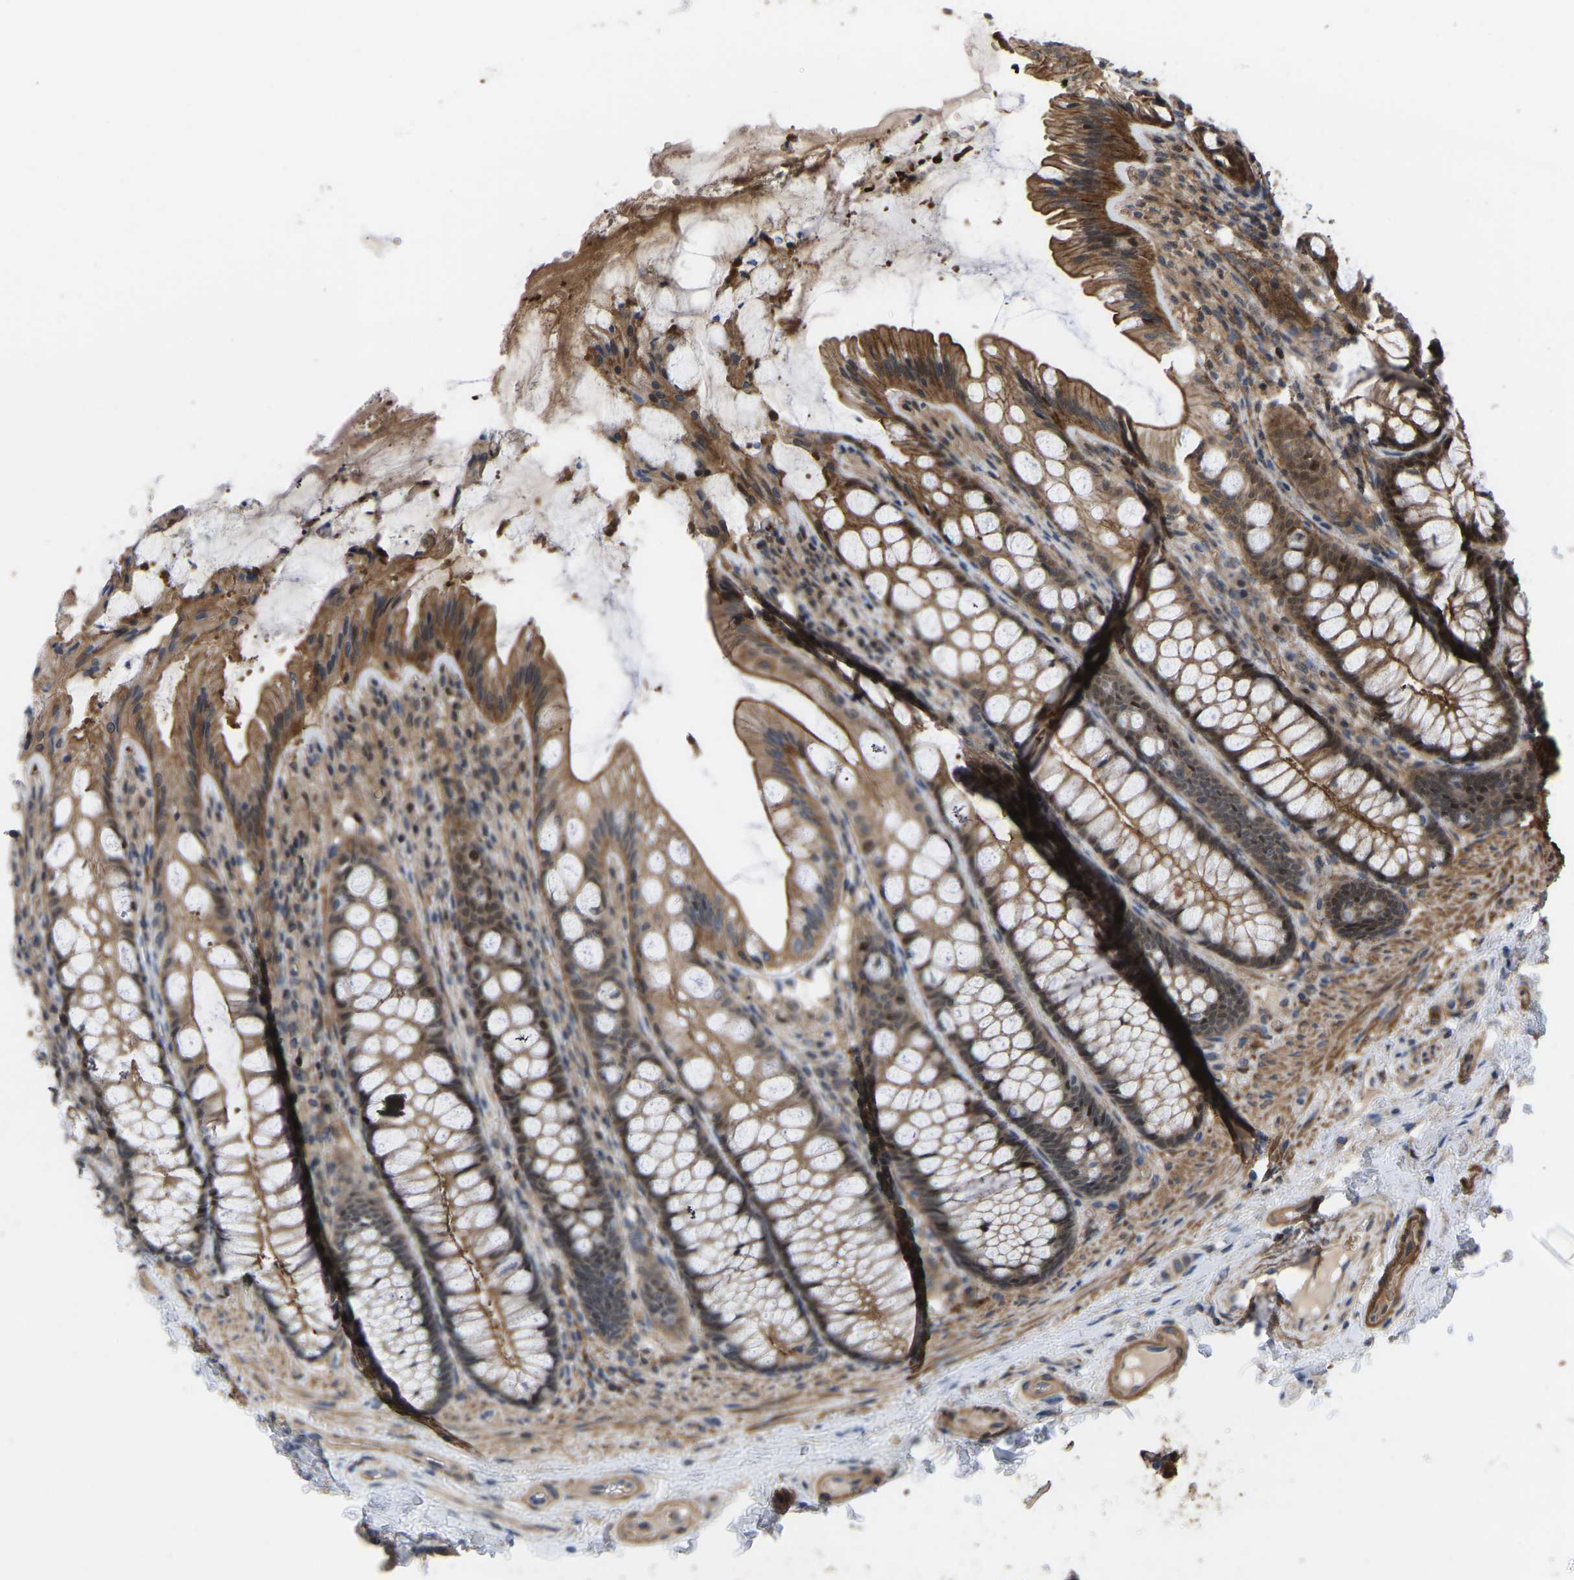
{"staining": {"intensity": "moderate", "quantity": ">75%", "location": "cytoplasmic/membranous"}, "tissue": "colon", "cell_type": "Endothelial cells", "image_type": "normal", "snomed": [{"axis": "morphology", "description": "Normal tissue, NOS"}, {"axis": "topography", "description": "Colon"}], "caption": "Approximately >75% of endothelial cells in benign colon reveal moderate cytoplasmic/membranous protein positivity as visualized by brown immunohistochemical staining.", "gene": "CYP7B1", "patient": {"sex": "male", "age": 47}}